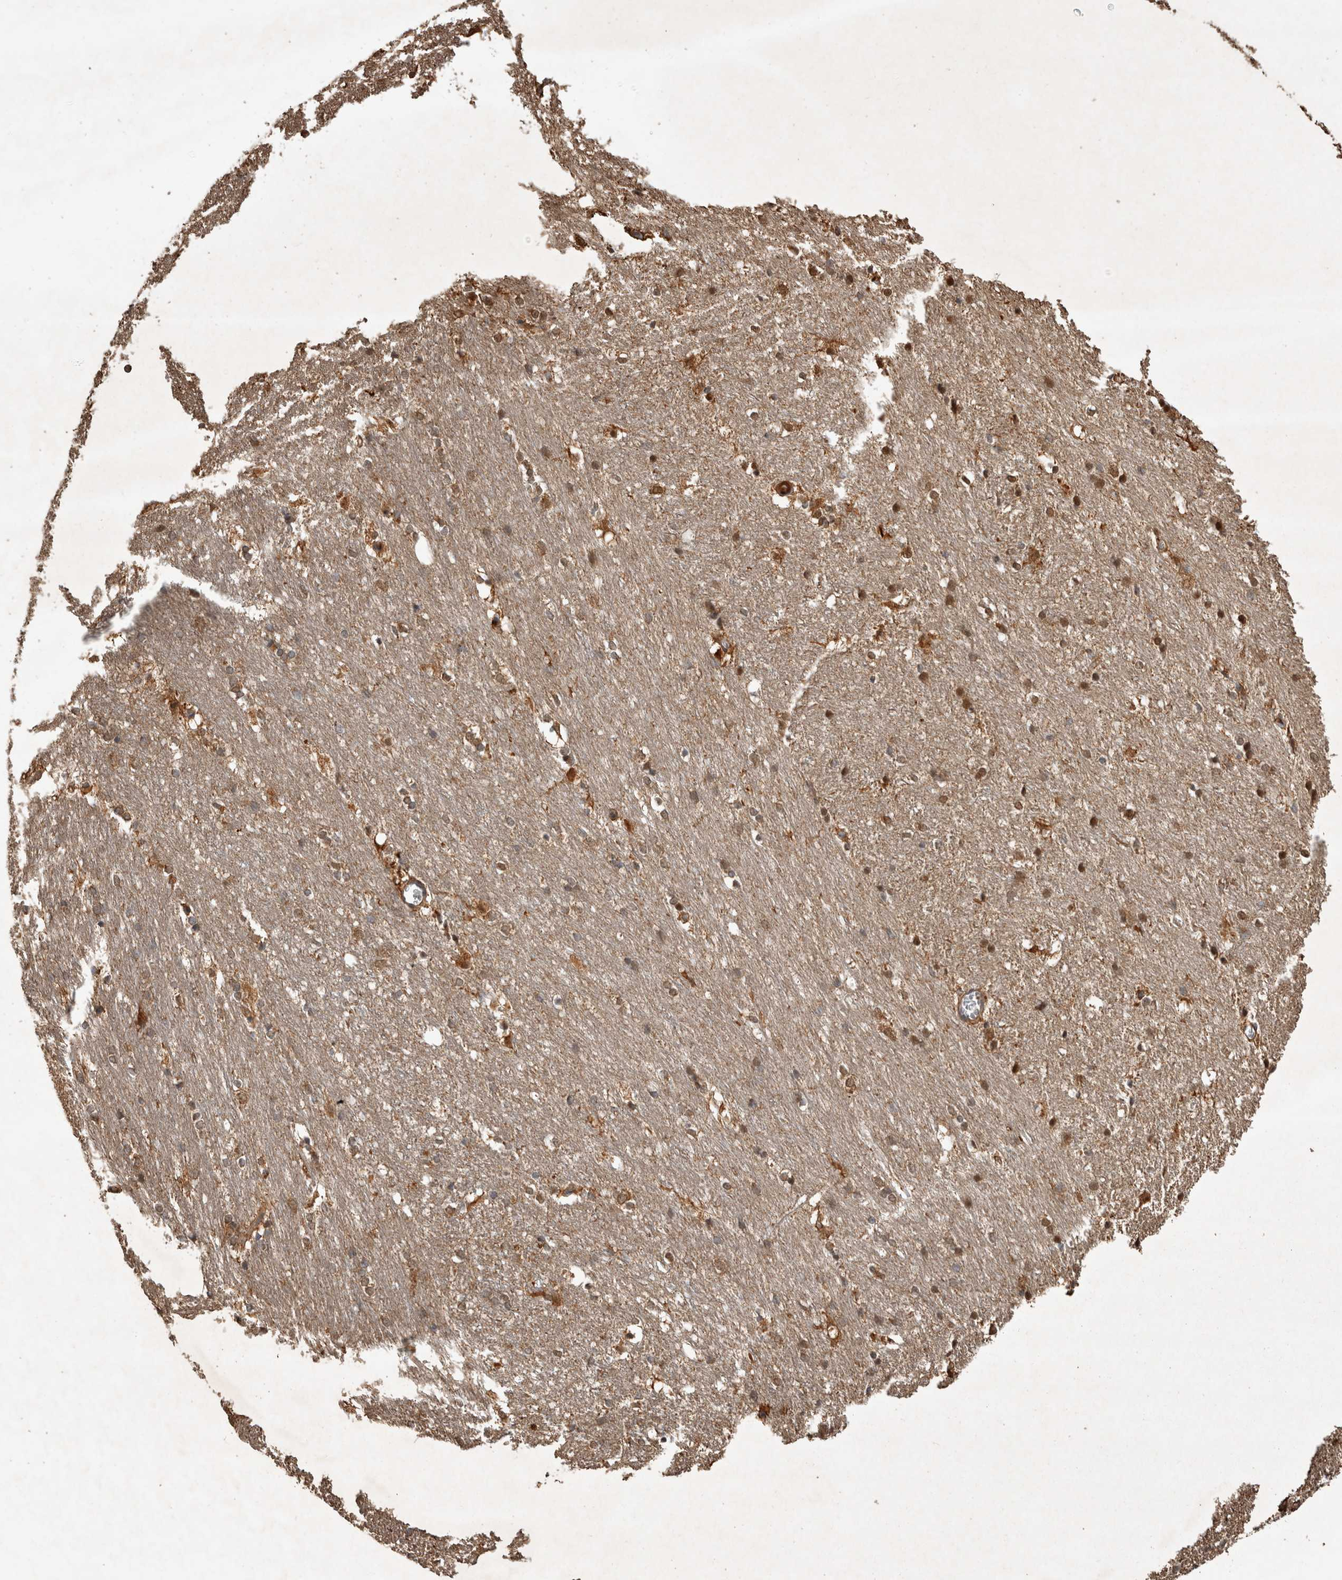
{"staining": {"intensity": "moderate", "quantity": "25%-75%", "location": "cytoplasmic/membranous"}, "tissue": "caudate", "cell_type": "Glial cells", "image_type": "normal", "snomed": [{"axis": "morphology", "description": "Normal tissue, NOS"}, {"axis": "topography", "description": "Lateral ventricle wall"}], "caption": "The image exhibits immunohistochemical staining of unremarkable caudate. There is moderate cytoplasmic/membranous positivity is identified in about 25%-75% of glial cells. The staining was performed using DAB (3,3'-diaminobenzidine) to visualize the protein expression in brown, while the nuclei were stained in blue with hematoxylin (Magnification: 20x).", "gene": "TRMT61B", "patient": {"sex": "female", "age": 19}}